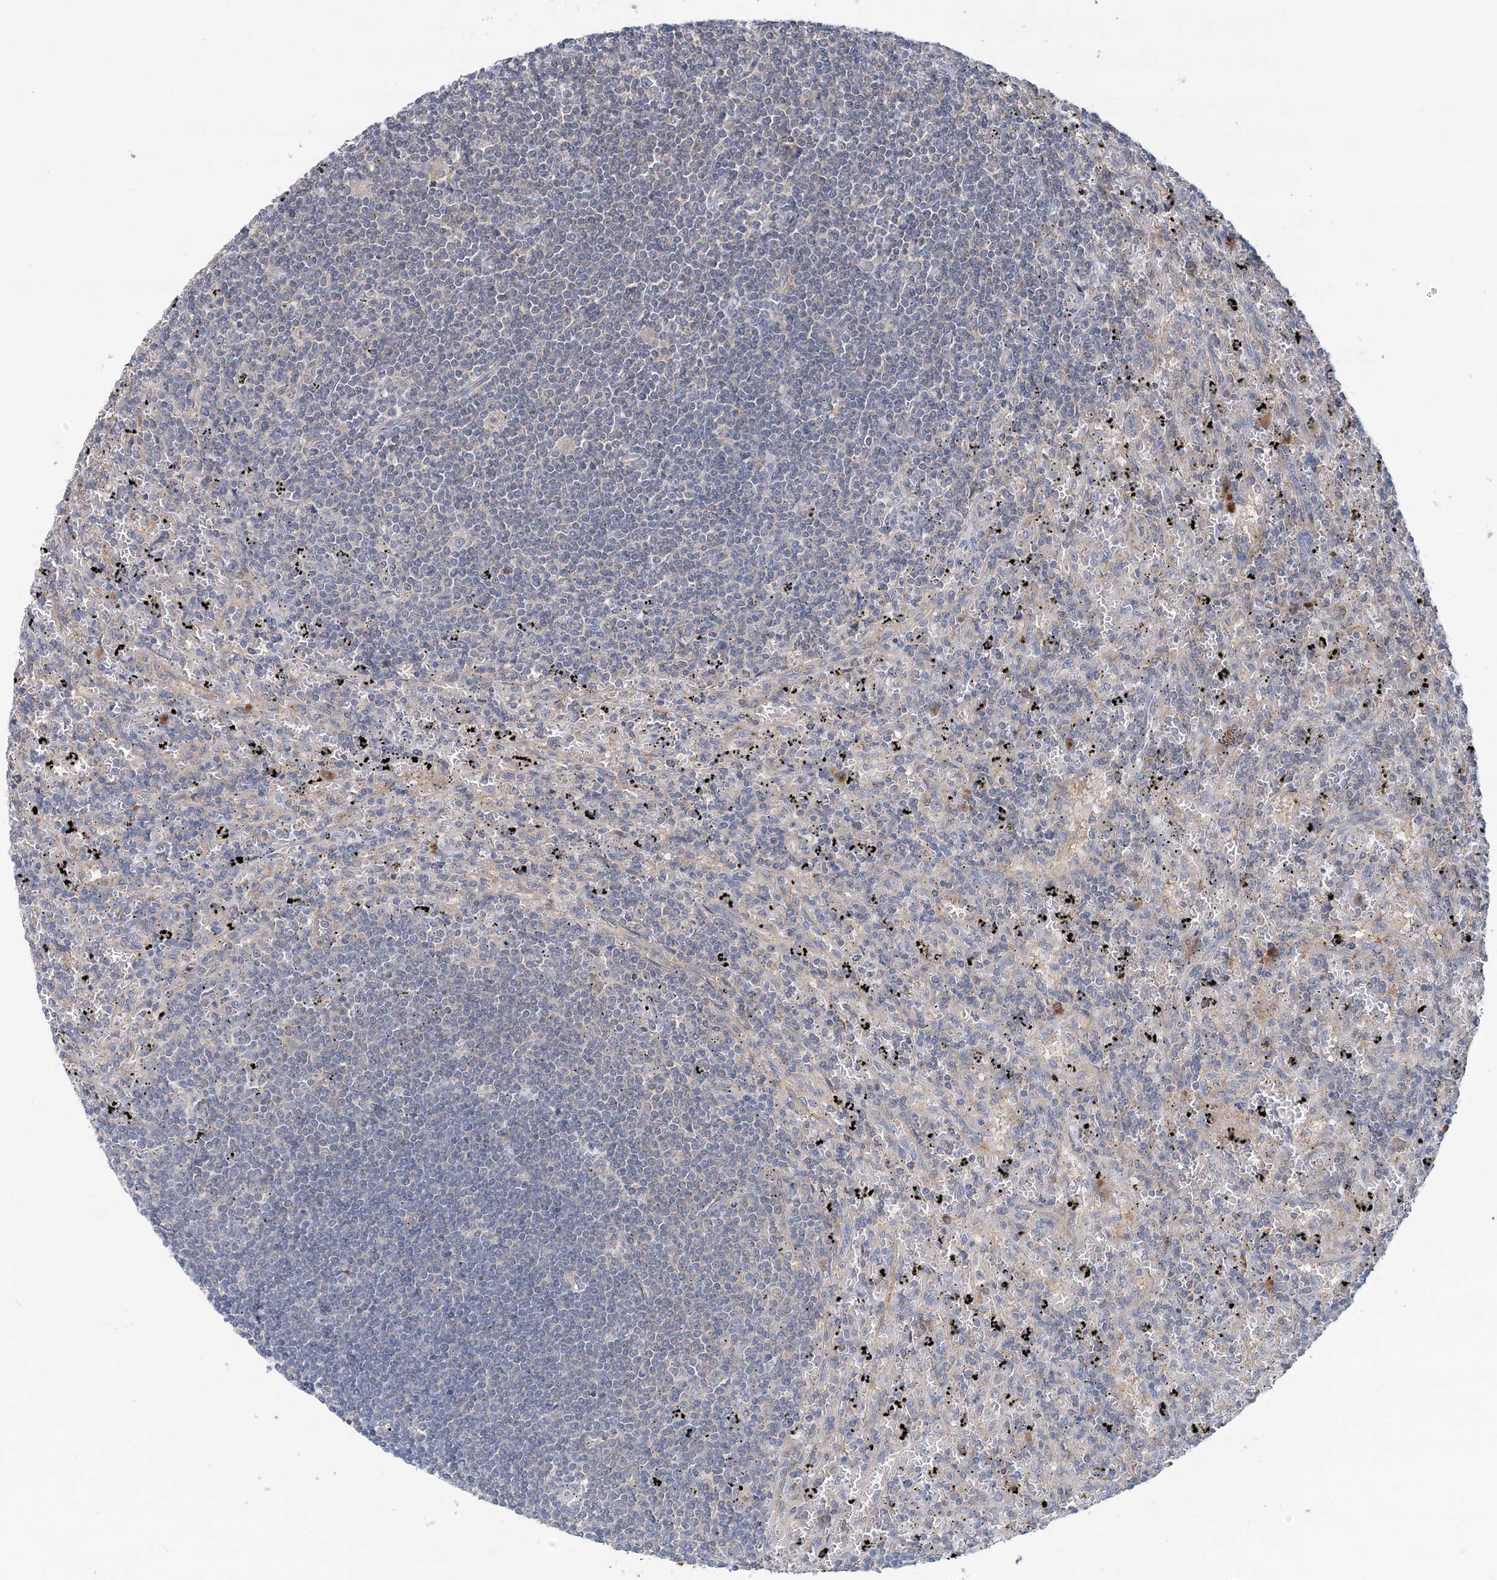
{"staining": {"intensity": "negative", "quantity": "none", "location": "none"}, "tissue": "lymphoma", "cell_type": "Tumor cells", "image_type": "cancer", "snomed": [{"axis": "morphology", "description": "Malignant lymphoma, non-Hodgkin's type, Low grade"}, {"axis": "topography", "description": "Spleen"}], "caption": "IHC micrograph of lymphoma stained for a protein (brown), which demonstrates no expression in tumor cells. (DAB IHC visualized using brightfield microscopy, high magnification).", "gene": "RNF25", "patient": {"sex": "male", "age": 76}}